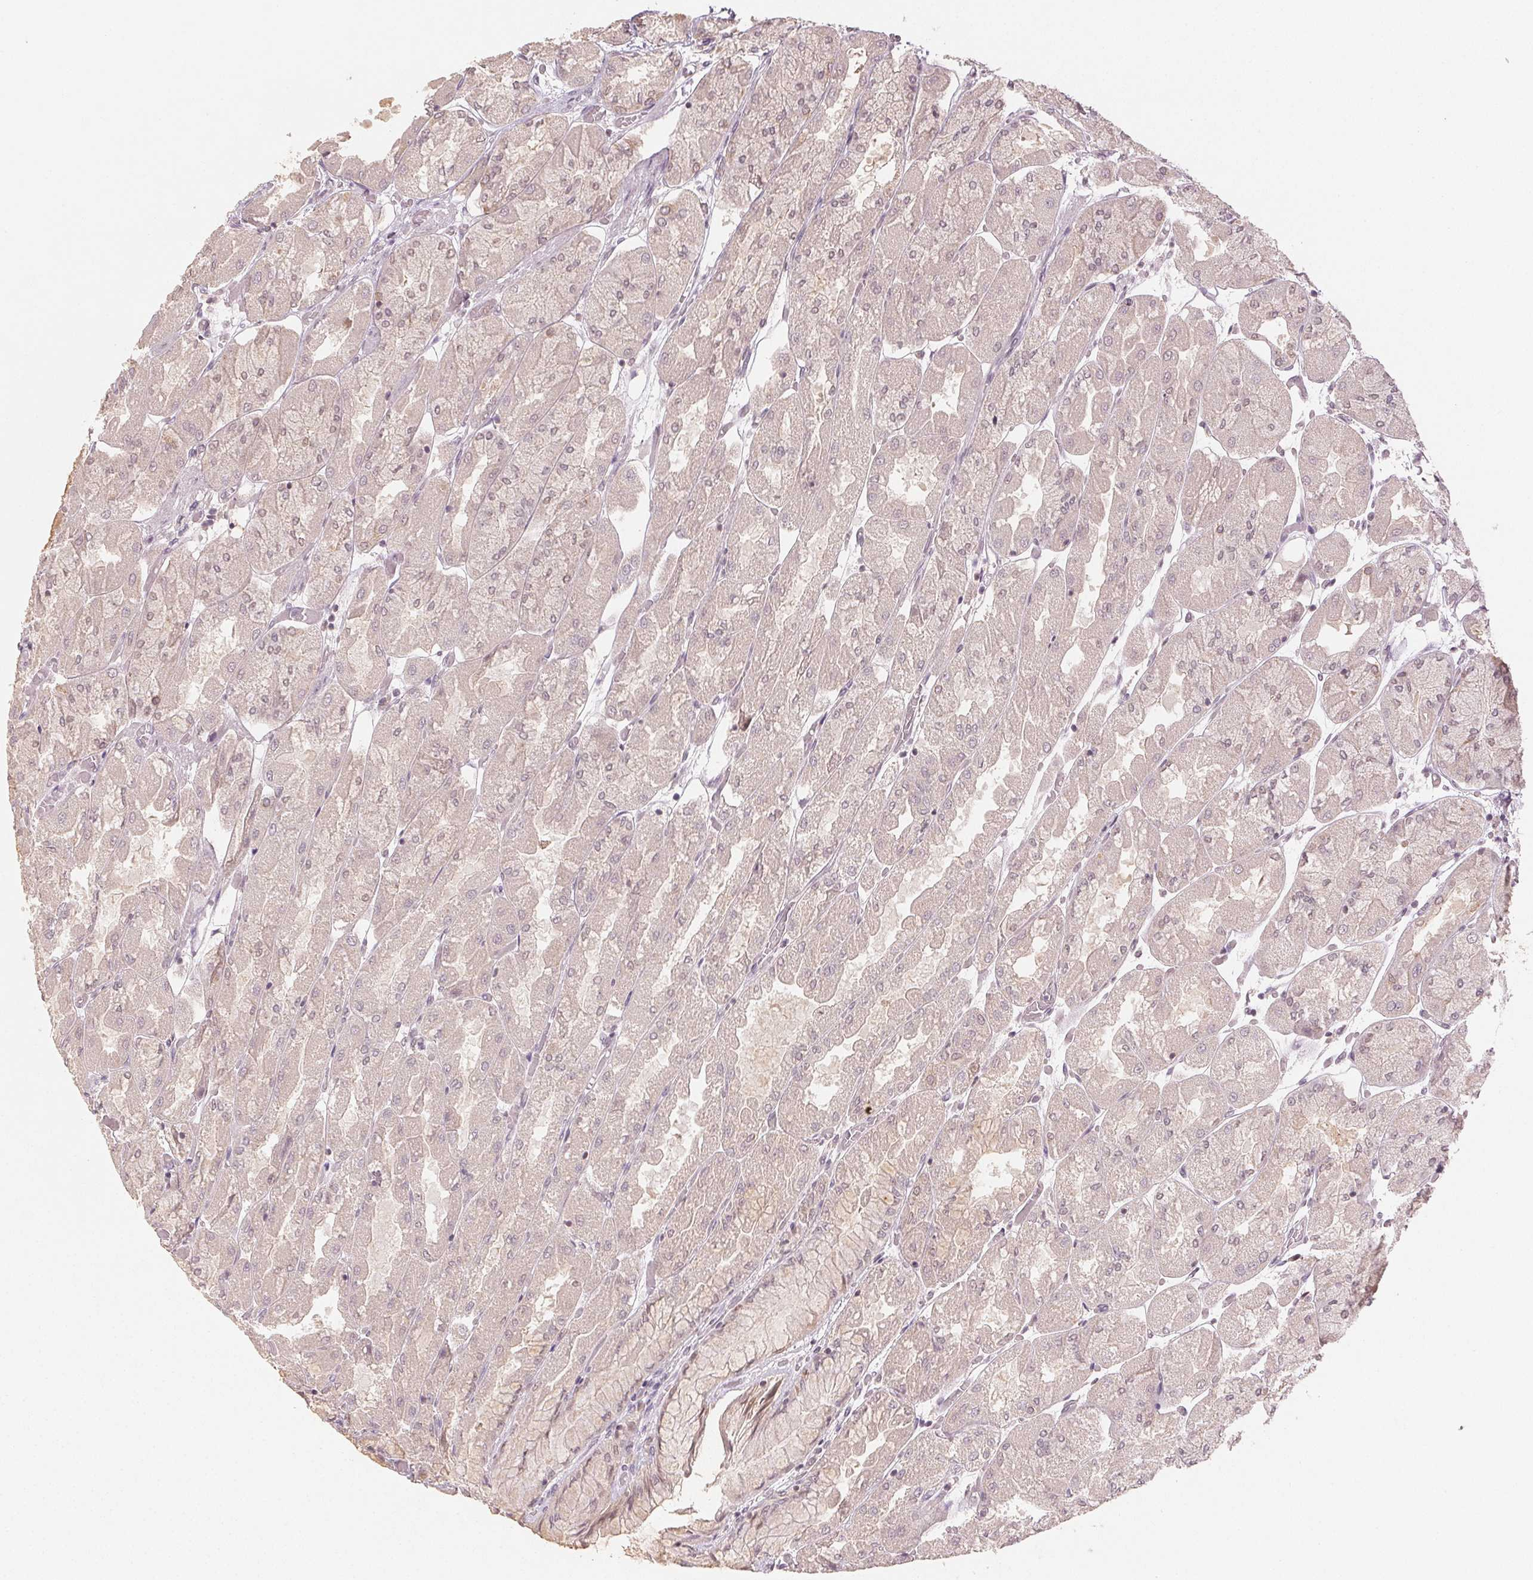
{"staining": {"intensity": "moderate", "quantity": "25%-75%", "location": "cytoplasmic/membranous,nuclear"}, "tissue": "stomach", "cell_type": "Glandular cells", "image_type": "normal", "snomed": [{"axis": "morphology", "description": "Normal tissue, NOS"}, {"axis": "topography", "description": "Stomach"}], "caption": "Immunohistochemistry (IHC) of normal human stomach demonstrates medium levels of moderate cytoplasmic/membranous,nuclear expression in approximately 25%-75% of glandular cells.", "gene": "MAPK14", "patient": {"sex": "female", "age": 61}}